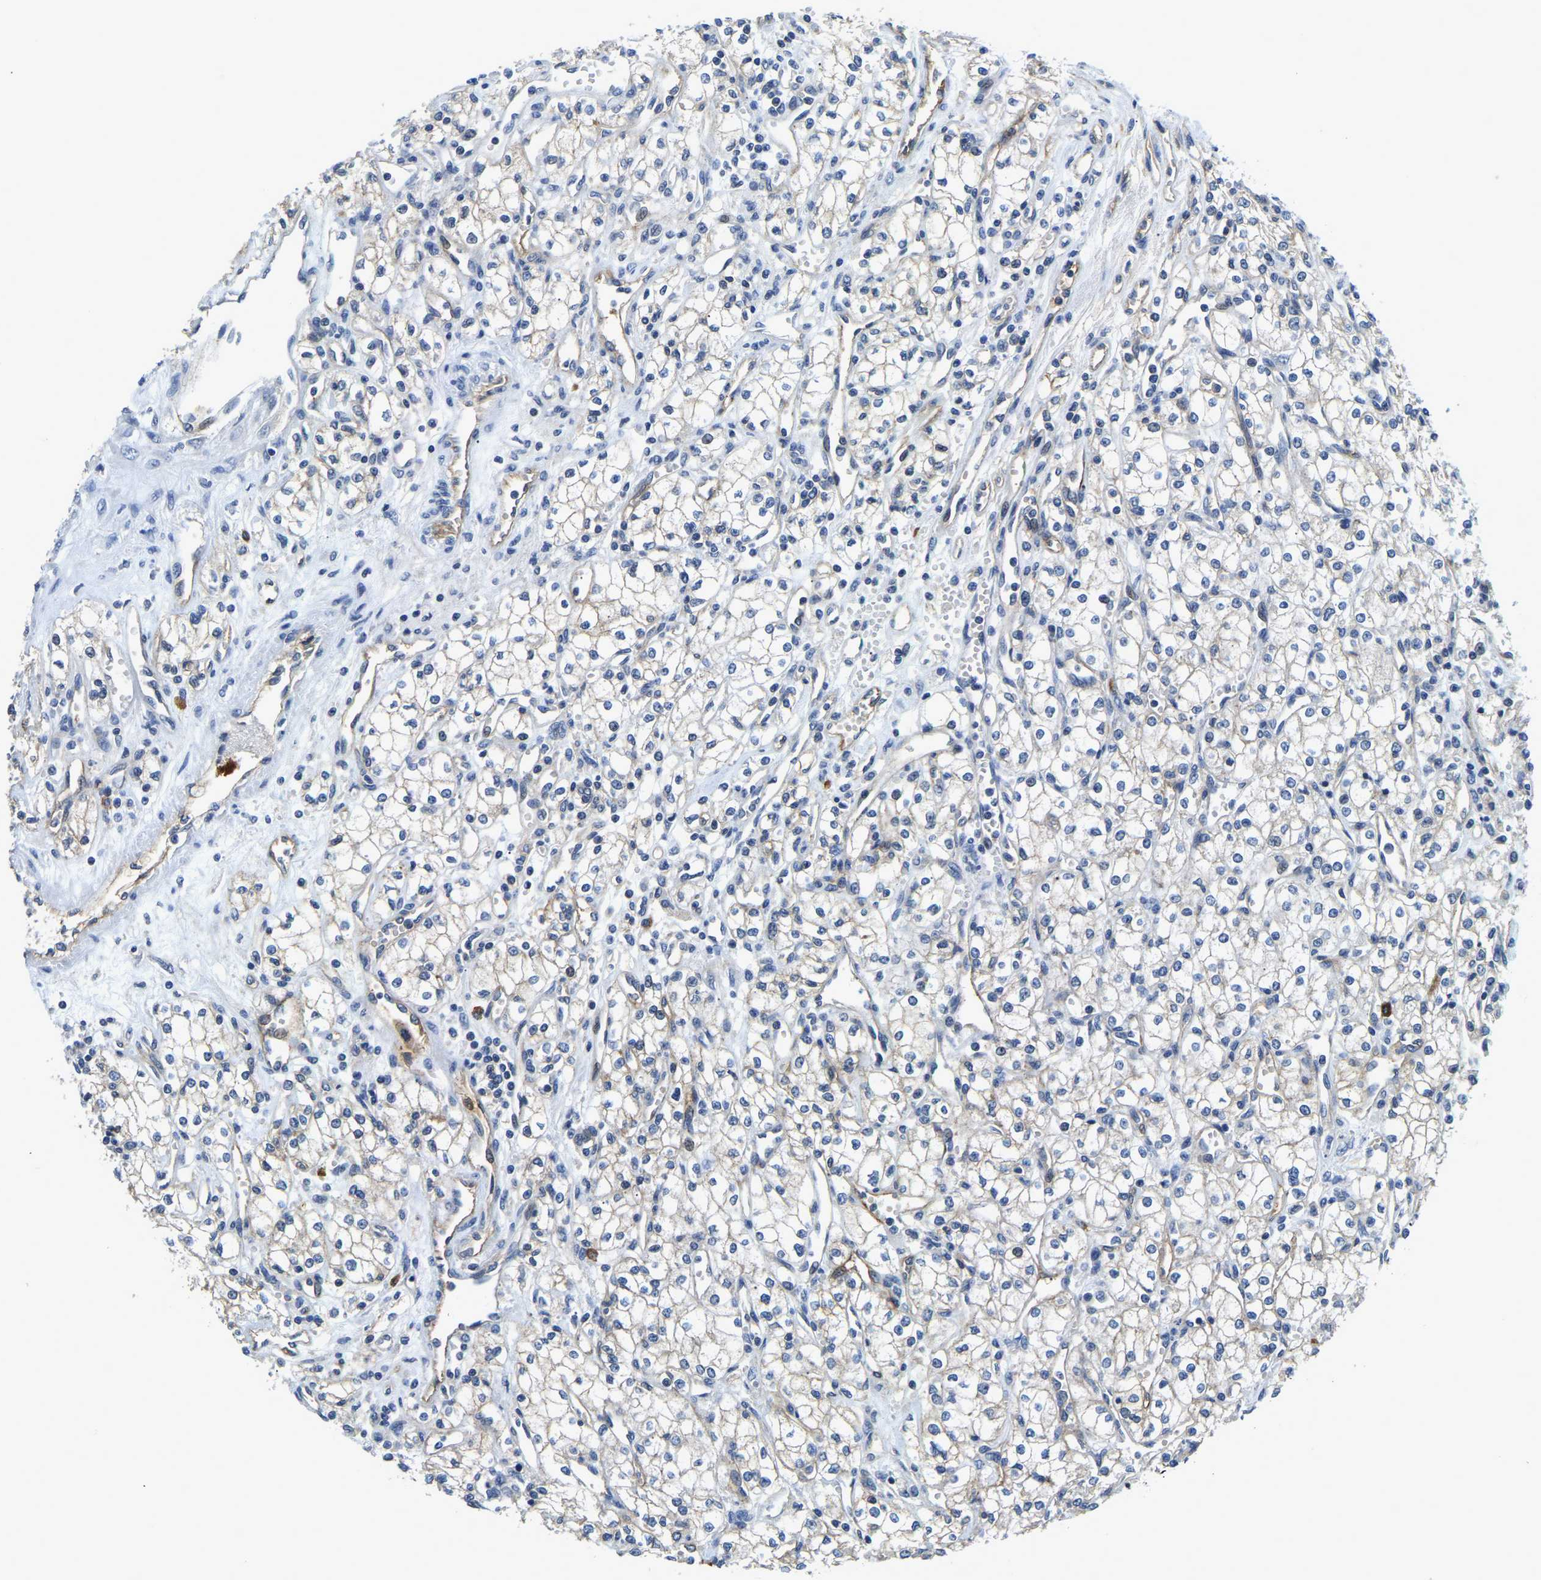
{"staining": {"intensity": "negative", "quantity": "none", "location": "none"}, "tissue": "renal cancer", "cell_type": "Tumor cells", "image_type": "cancer", "snomed": [{"axis": "morphology", "description": "Adenocarcinoma, NOS"}, {"axis": "topography", "description": "Kidney"}], "caption": "This micrograph is of renal cancer (adenocarcinoma) stained with immunohistochemistry to label a protein in brown with the nuclei are counter-stained blue. There is no staining in tumor cells.", "gene": "ITGA2", "patient": {"sex": "male", "age": 59}}